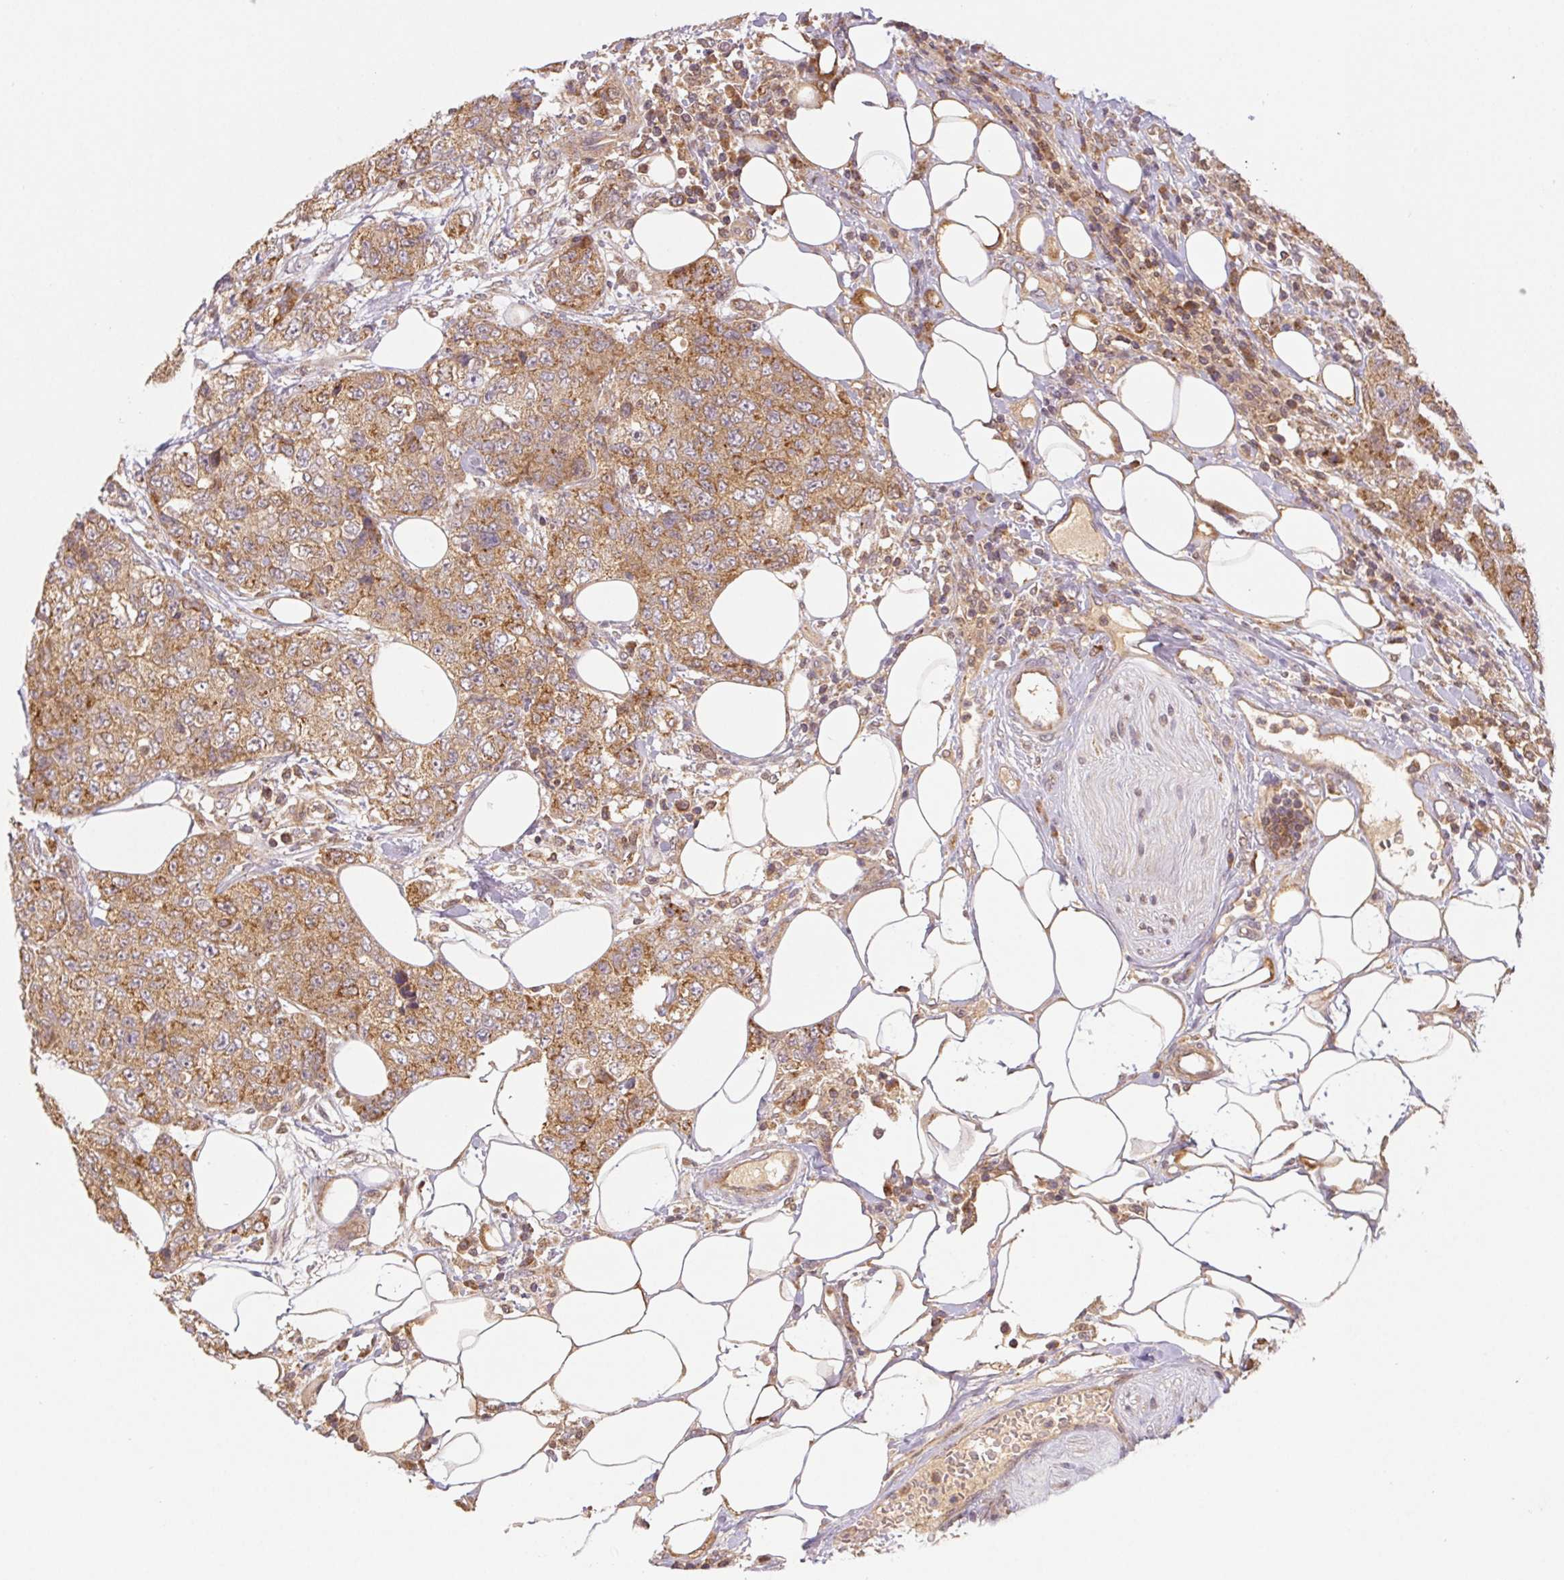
{"staining": {"intensity": "moderate", "quantity": ">75%", "location": "cytoplasmic/membranous"}, "tissue": "urothelial cancer", "cell_type": "Tumor cells", "image_type": "cancer", "snomed": [{"axis": "morphology", "description": "Urothelial carcinoma, High grade"}, {"axis": "topography", "description": "Urinary bladder"}], "caption": "A histopathology image showing moderate cytoplasmic/membranous staining in about >75% of tumor cells in urothelial cancer, as visualized by brown immunohistochemical staining.", "gene": "MTHFD1", "patient": {"sex": "female", "age": 78}}